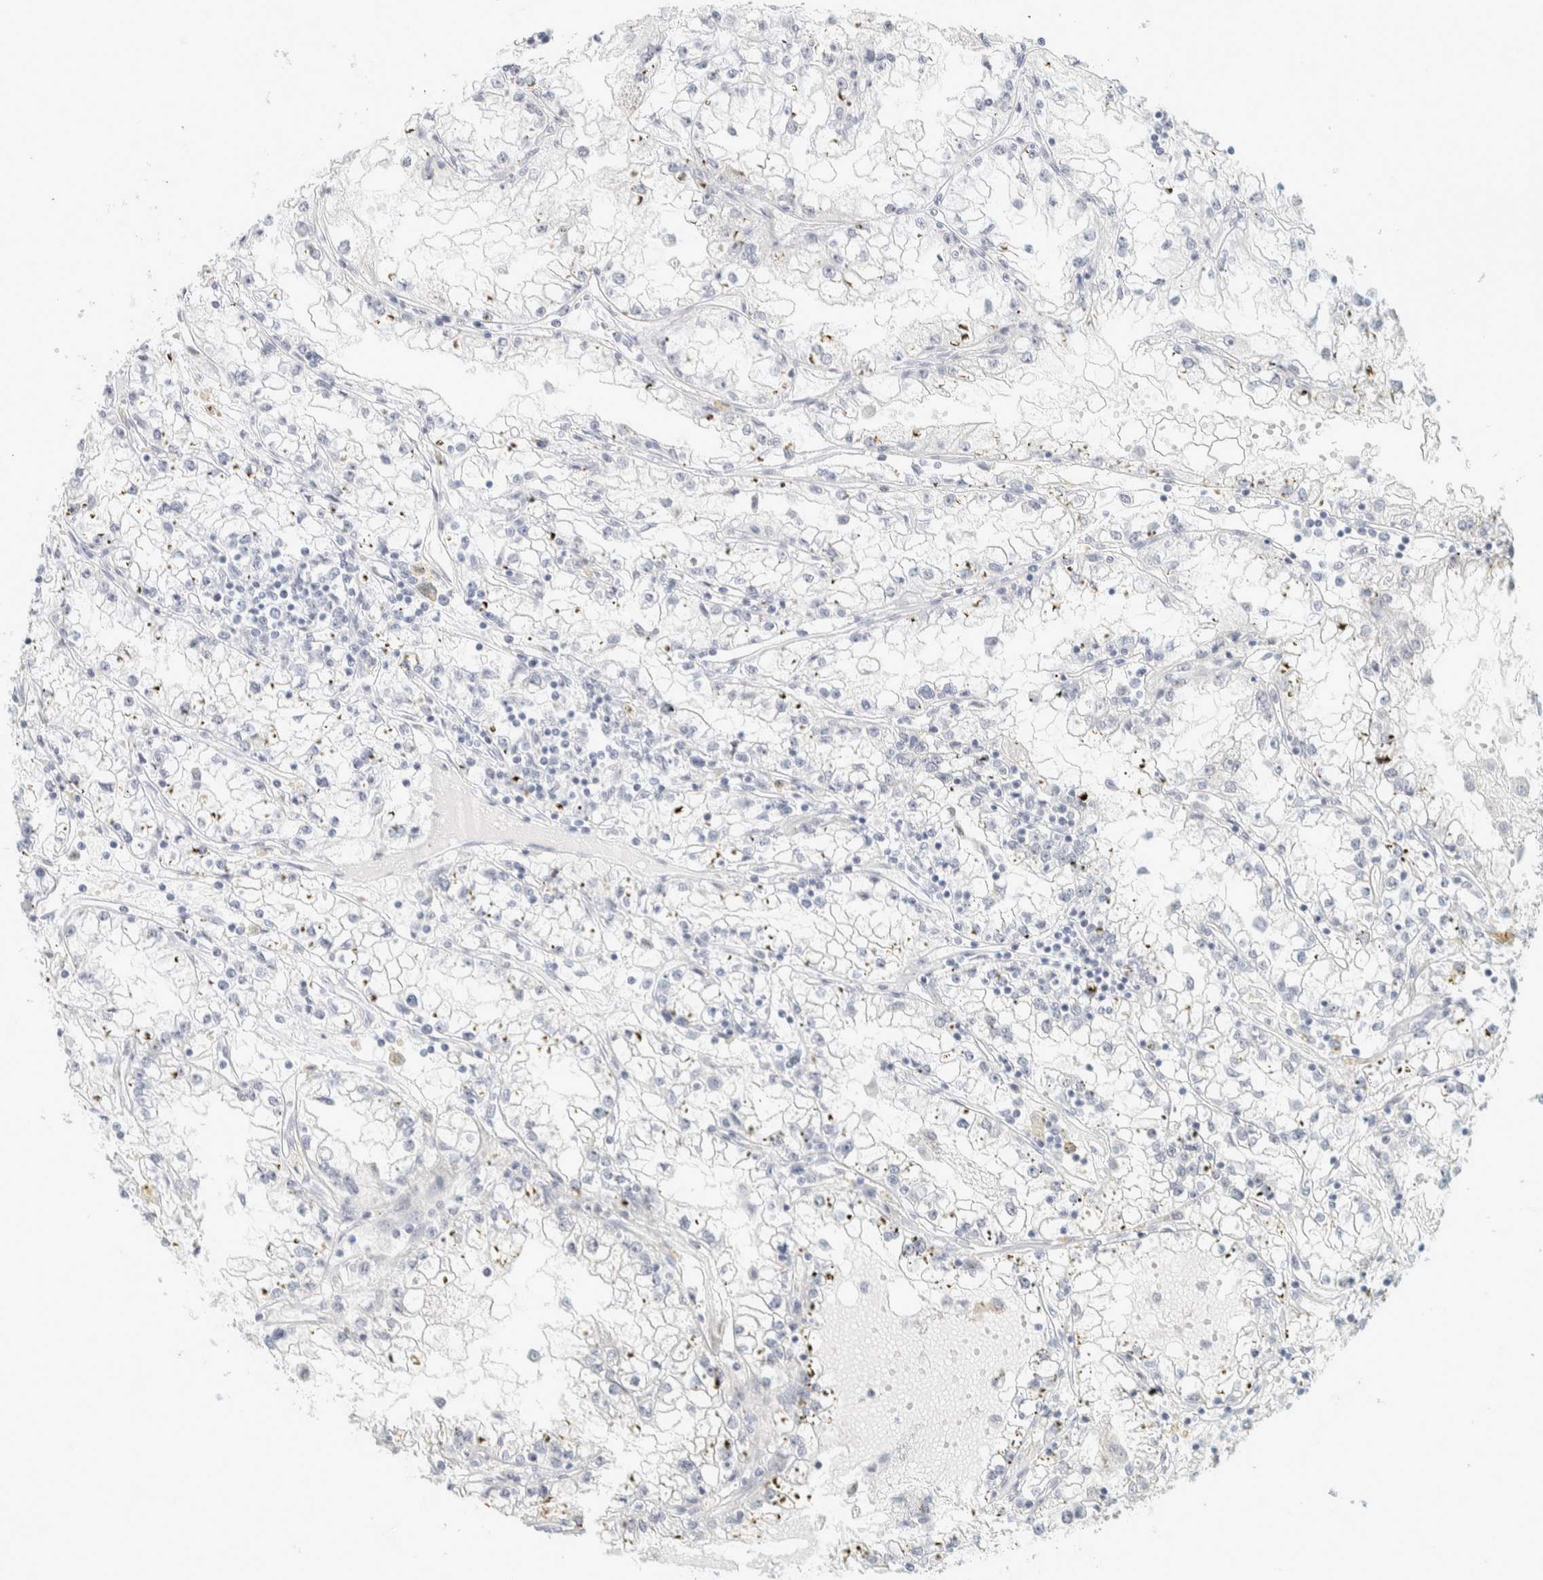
{"staining": {"intensity": "negative", "quantity": "none", "location": "none"}, "tissue": "renal cancer", "cell_type": "Tumor cells", "image_type": "cancer", "snomed": [{"axis": "morphology", "description": "Adenocarcinoma, NOS"}, {"axis": "topography", "description": "Kidney"}], "caption": "Human renal cancer stained for a protein using IHC shows no expression in tumor cells.", "gene": "CDH17", "patient": {"sex": "male", "age": 56}}